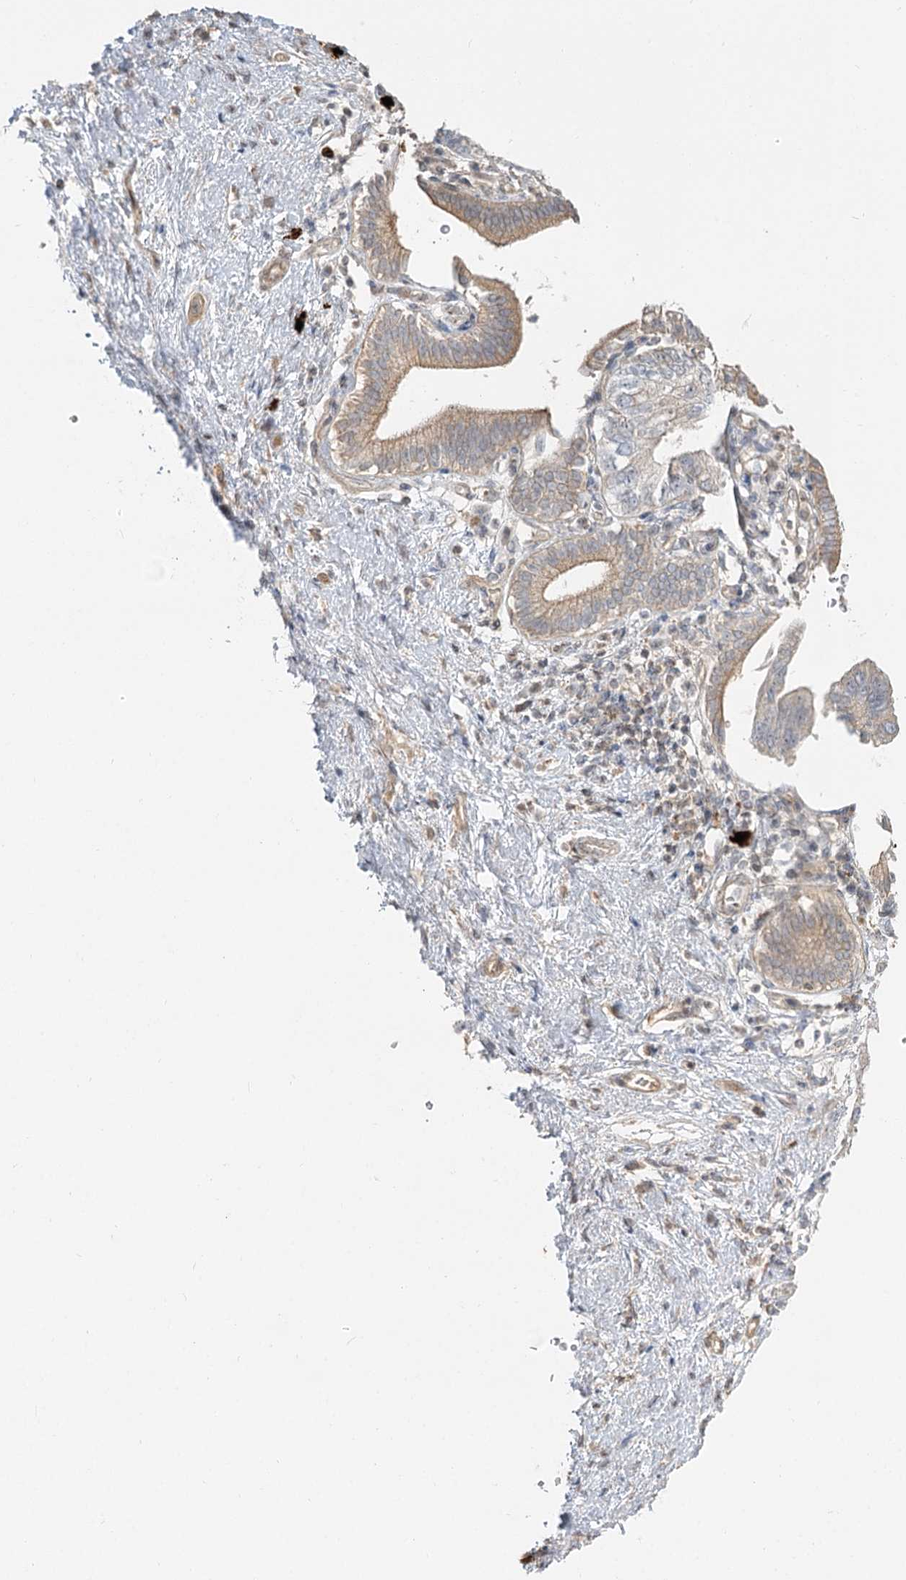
{"staining": {"intensity": "weak", "quantity": "25%-75%", "location": "cytoplasmic/membranous"}, "tissue": "pancreatic cancer", "cell_type": "Tumor cells", "image_type": "cancer", "snomed": [{"axis": "morphology", "description": "Adenocarcinoma, NOS"}, {"axis": "topography", "description": "Pancreas"}], "caption": "There is low levels of weak cytoplasmic/membranous staining in tumor cells of pancreatic cancer (adenocarcinoma), as demonstrated by immunohistochemical staining (brown color).", "gene": "GUCY2C", "patient": {"sex": "female", "age": 73}}